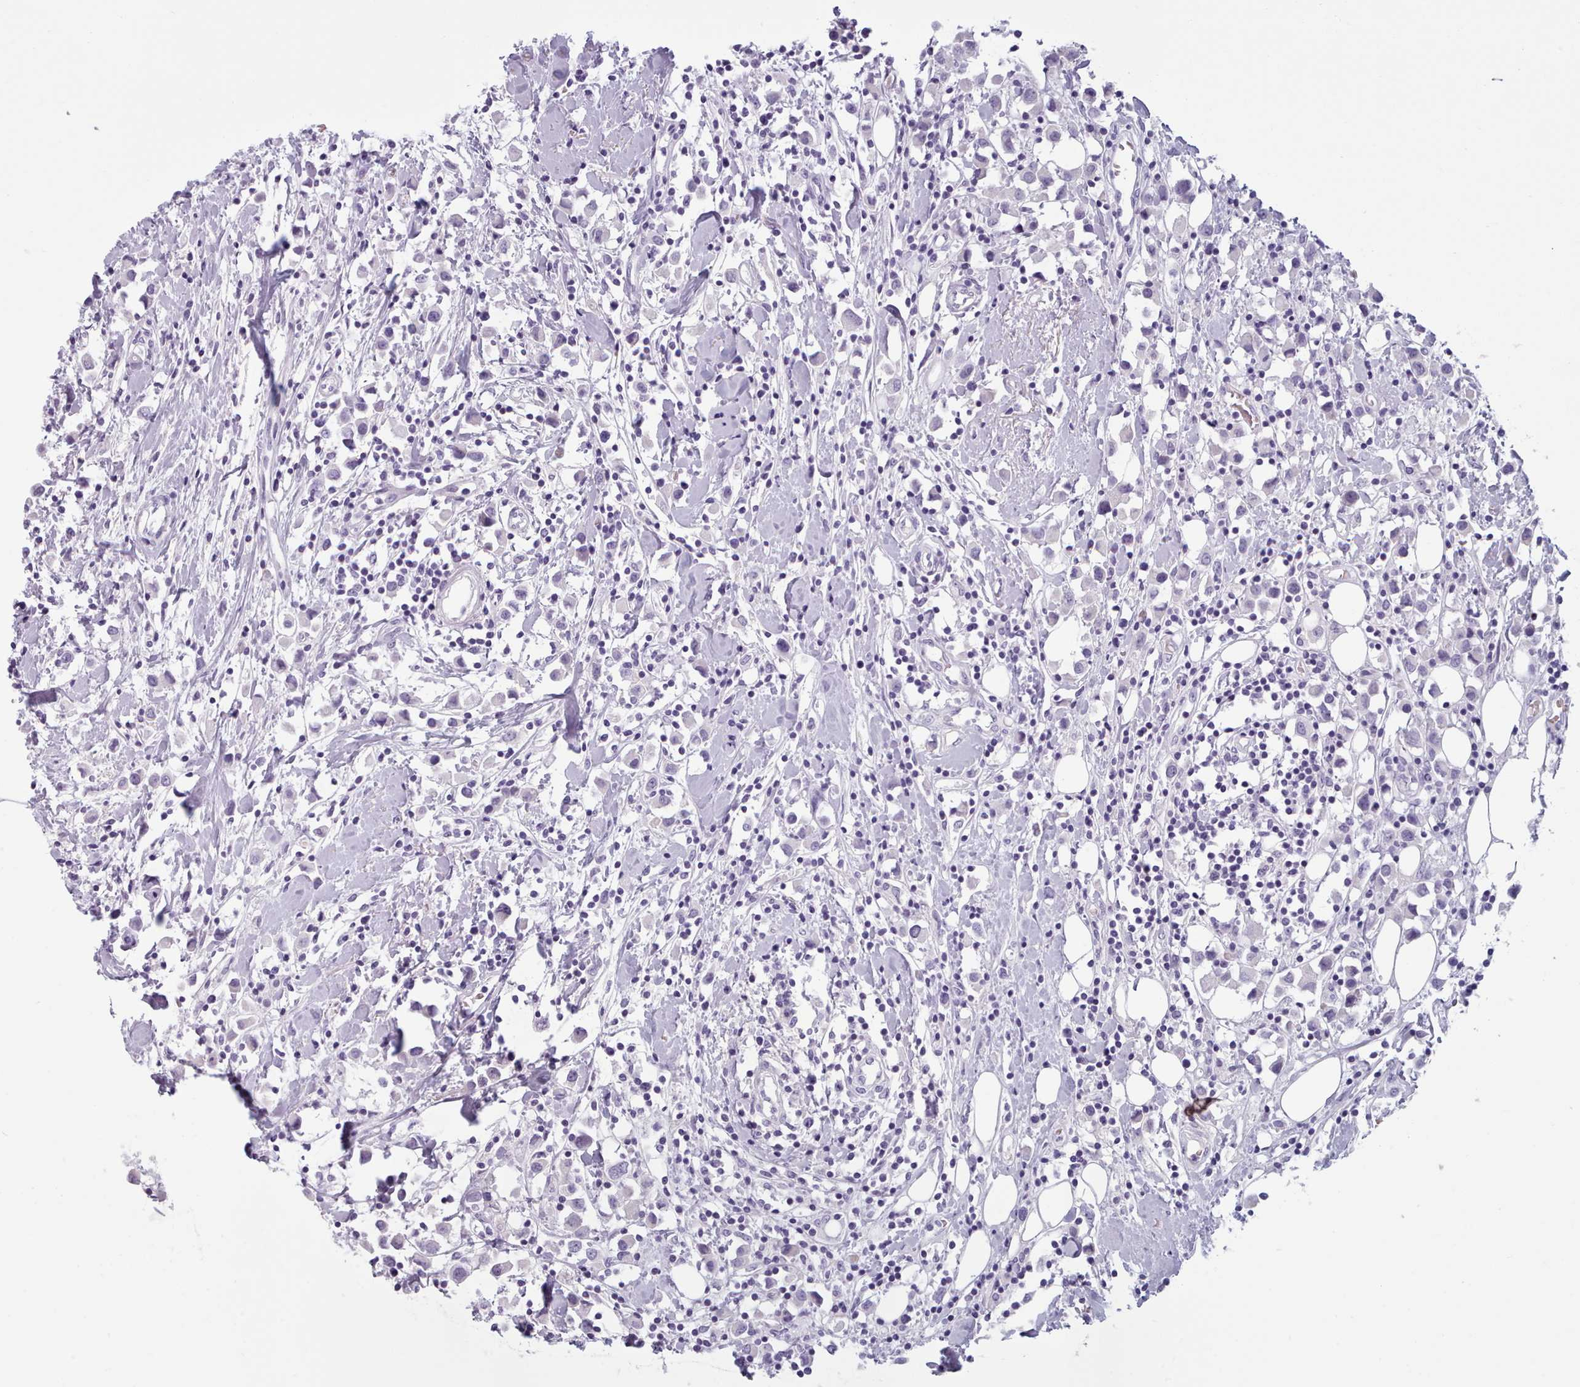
{"staining": {"intensity": "negative", "quantity": "none", "location": "none"}, "tissue": "breast cancer", "cell_type": "Tumor cells", "image_type": "cancer", "snomed": [{"axis": "morphology", "description": "Duct carcinoma"}, {"axis": "topography", "description": "Breast"}], "caption": "This is an immunohistochemistry photomicrograph of human breast cancer. There is no positivity in tumor cells.", "gene": "ZNF43", "patient": {"sex": "female", "age": 61}}